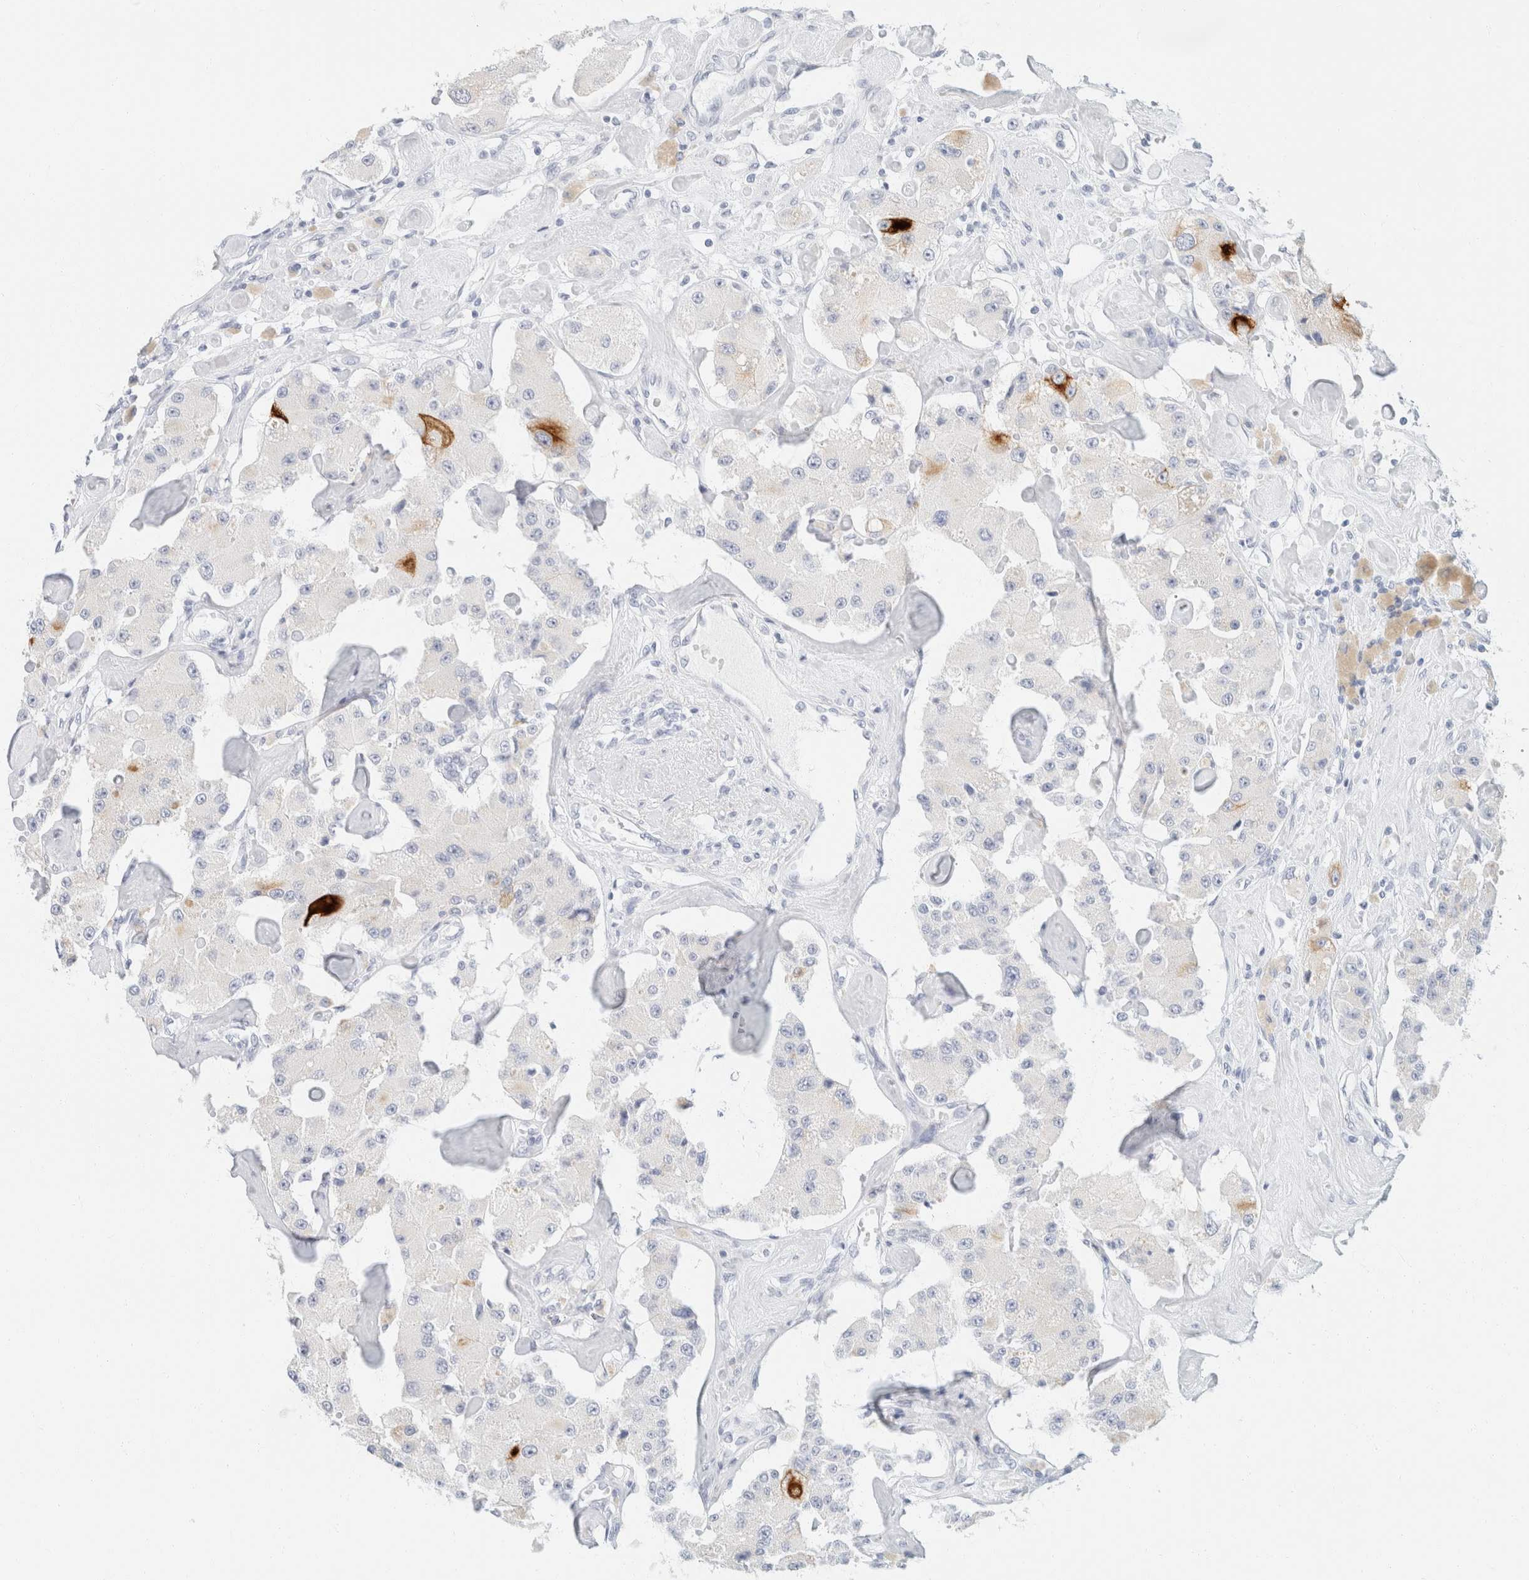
{"staining": {"intensity": "negative", "quantity": "none", "location": "none"}, "tissue": "carcinoid", "cell_type": "Tumor cells", "image_type": "cancer", "snomed": [{"axis": "morphology", "description": "Carcinoid, malignant, NOS"}, {"axis": "topography", "description": "Pancreas"}], "caption": "An immunohistochemistry image of carcinoid is shown. There is no staining in tumor cells of carcinoid. Brightfield microscopy of IHC stained with DAB (3,3'-diaminobenzidine) (brown) and hematoxylin (blue), captured at high magnification.", "gene": "KRT20", "patient": {"sex": "male", "age": 41}}